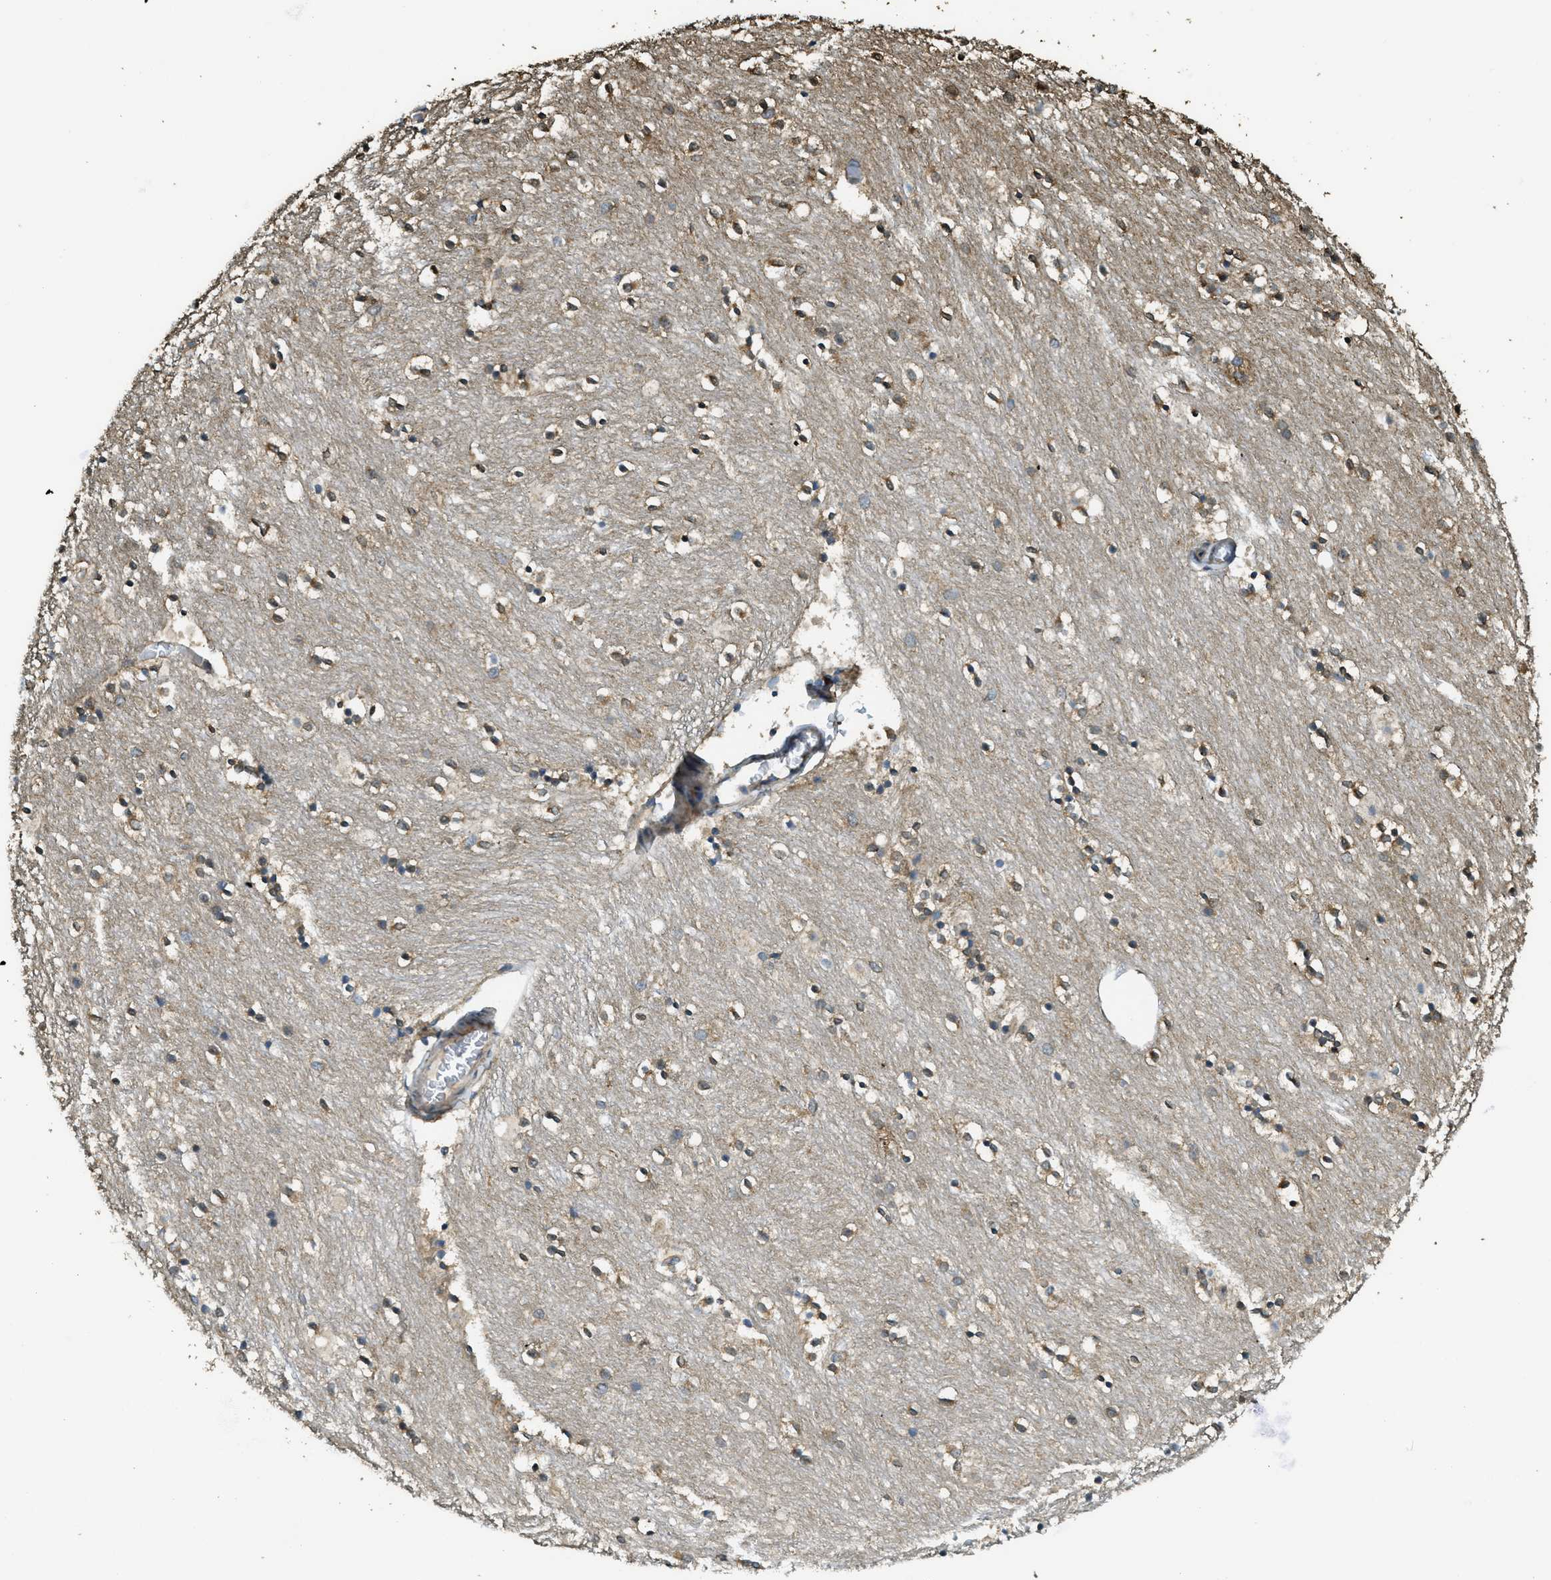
{"staining": {"intensity": "moderate", "quantity": "25%-75%", "location": "nuclear"}, "tissue": "caudate", "cell_type": "Glial cells", "image_type": "normal", "snomed": [{"axis": "morphology", "description": "Normal tissue, NOS"}, {"axis": "topography", "description": "Lateral ventricle wall"}], "caption": "Immunohistochemistry micrograph of normal caudate: caudate stained using IHC demonstrates medium levels of moderate protein expression localized specifically in the nuclear of glial cells, appearing as a nuclear brown color.", "gene": "CD276", "patient": {"sex": "female", "age": 54}}